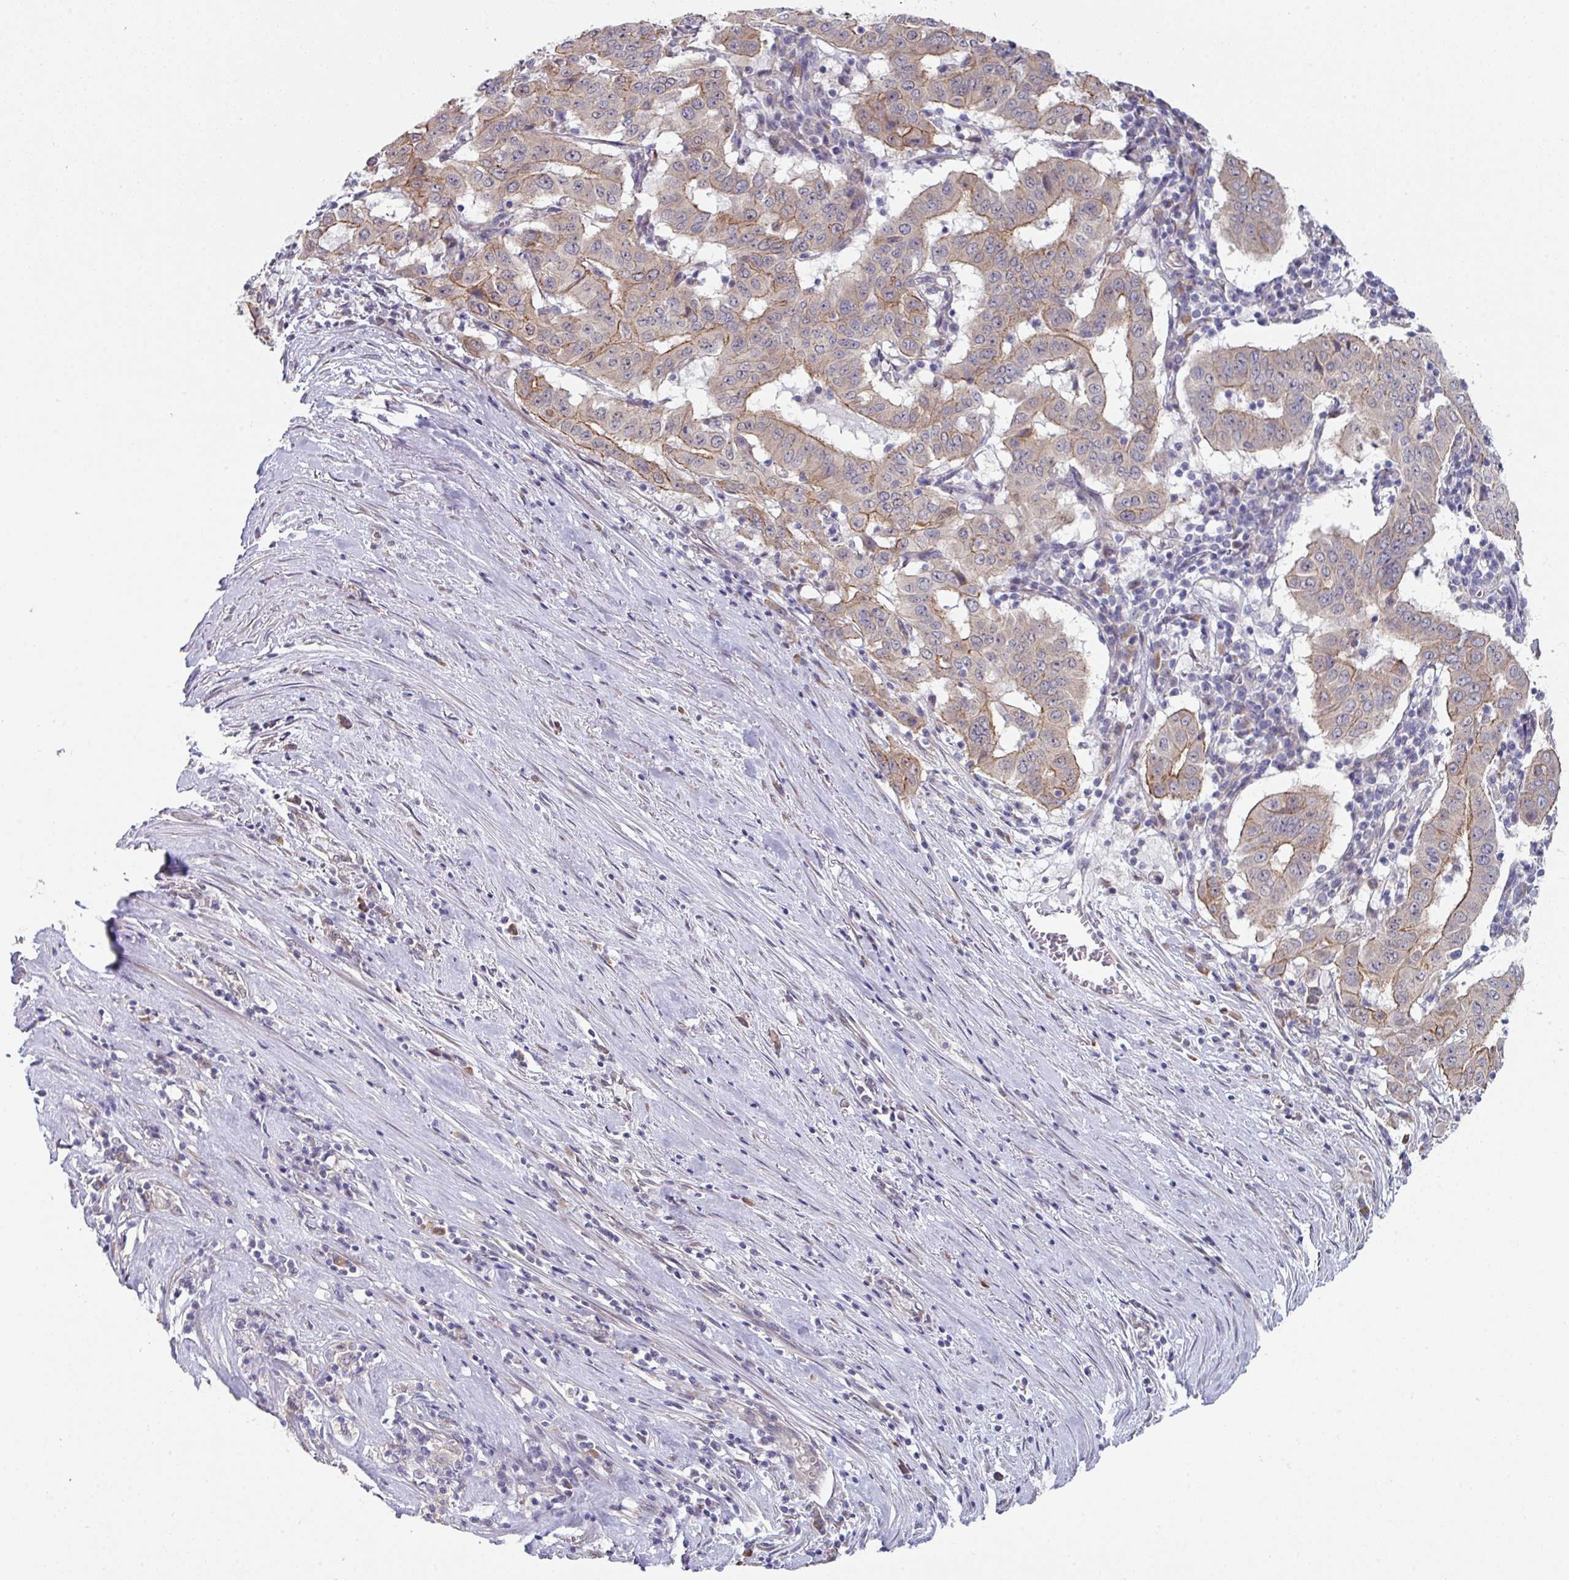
{"staining": {"intensity": "moderate", "quantity": "25%-75%", "location": "cytoplasmic/membranous"}, "tissue": "pancreatic cancer", "cell_type": "Tumor cells", "image_type": "cancer", "snomed": [{"axis": "morphology", "description": "Adenocarcinoma, NOS"}, {"axis": "topography", "description": "Pancreas"}], "caption": "Moderate cytoplasmic/membranous staining is present in about 25%-75% of tumor cells in pancreatic cancer (adenocarcinoma). The staining was performed using DAB (3,3'-diaminobenzidine) to visualize the protein expression in brown, while the nuclei were stained in blue with hematoxylin (Magnification: 20x).", "gene": "TMED5", "patient": {"sex": "male", "age": 63}}